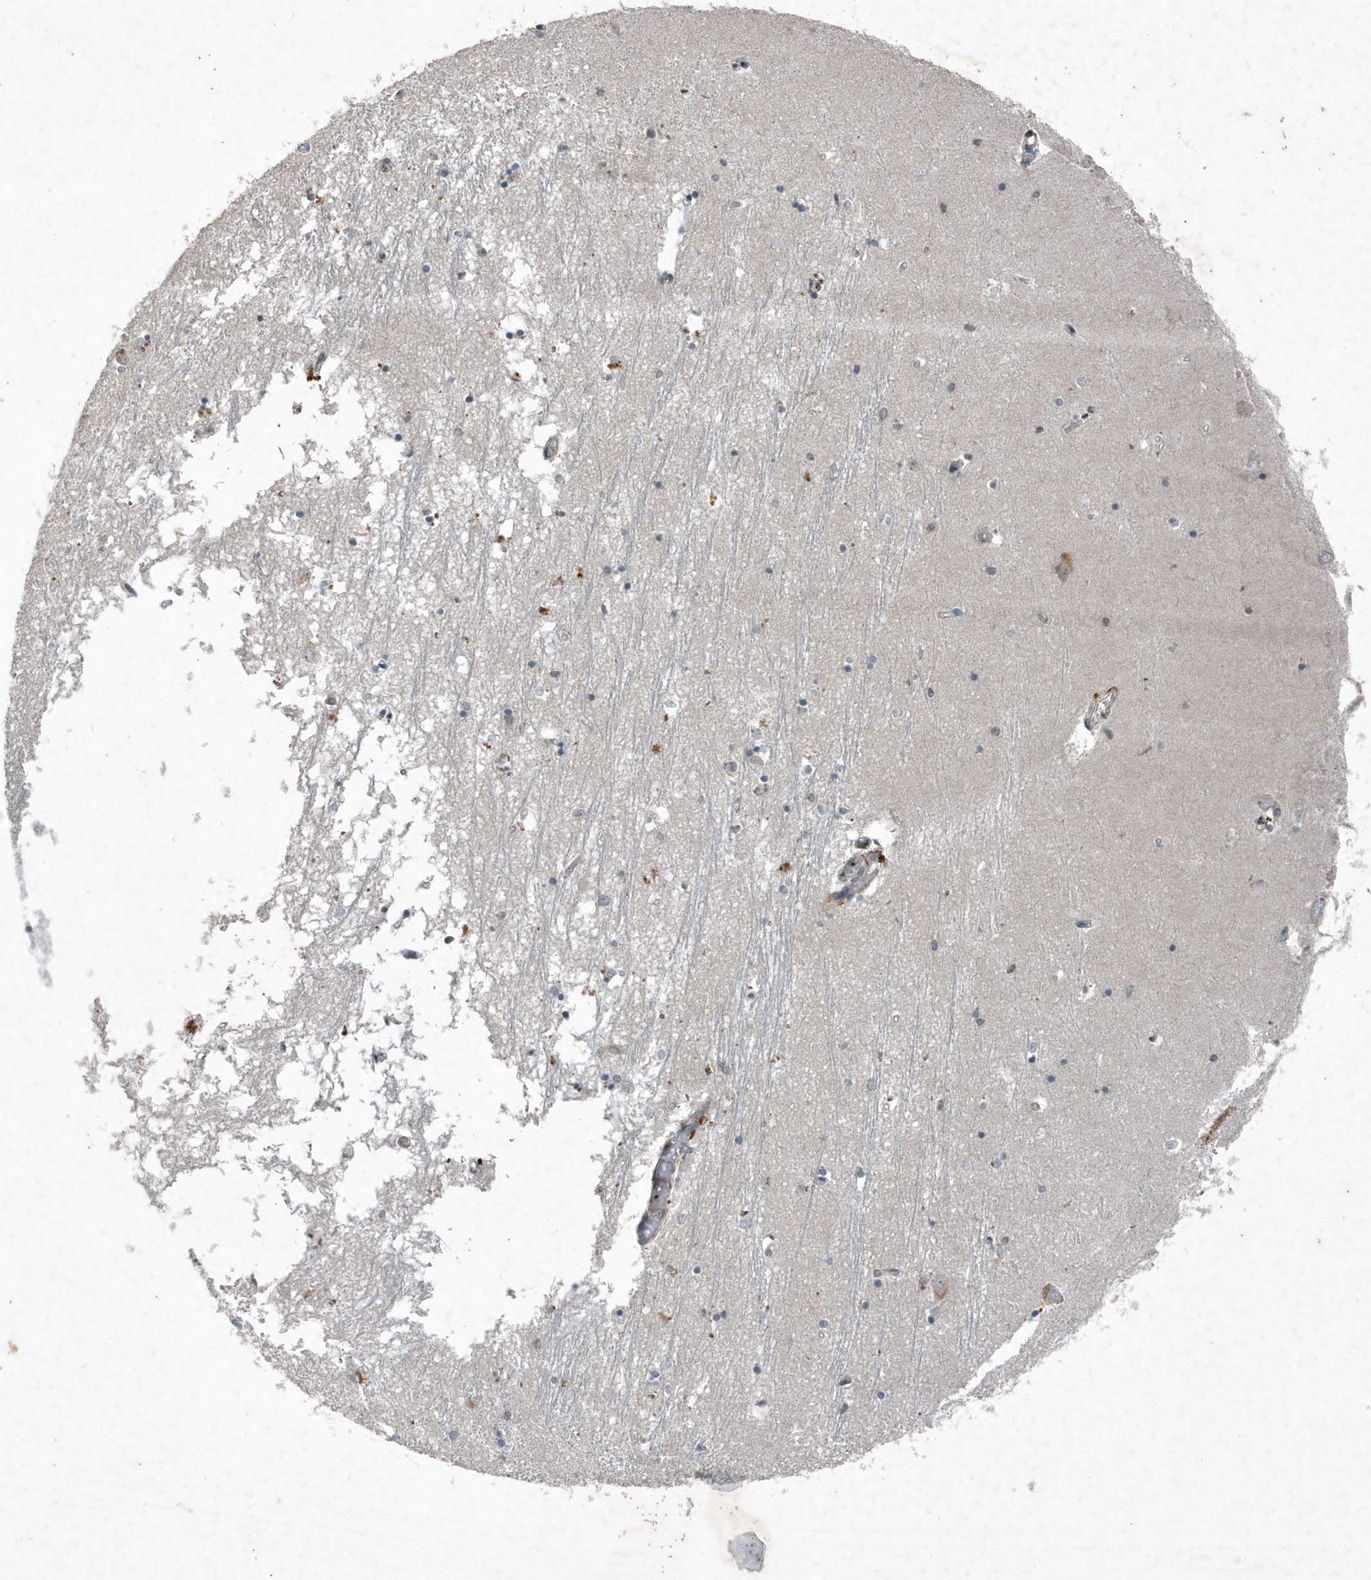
{"staining": {"intensity": "negative", "quantity": "none", "location": "none"}, "tissue": "hippocampus", "cell_type": "Glial cells", "image_type": "normal", "snomed": [{"axis": "morphology", "description": "Normal tissue, NOS"}, {"axis": "topography", "description": "Hippocampus"}], "caption": "Immunohistochemical staining of benign hippocampus shows no significant expression in glial cells. (DAB IHC, high magnification).", "gene": "QTRT2", "patient": {"sex": "male", "age": 70}}